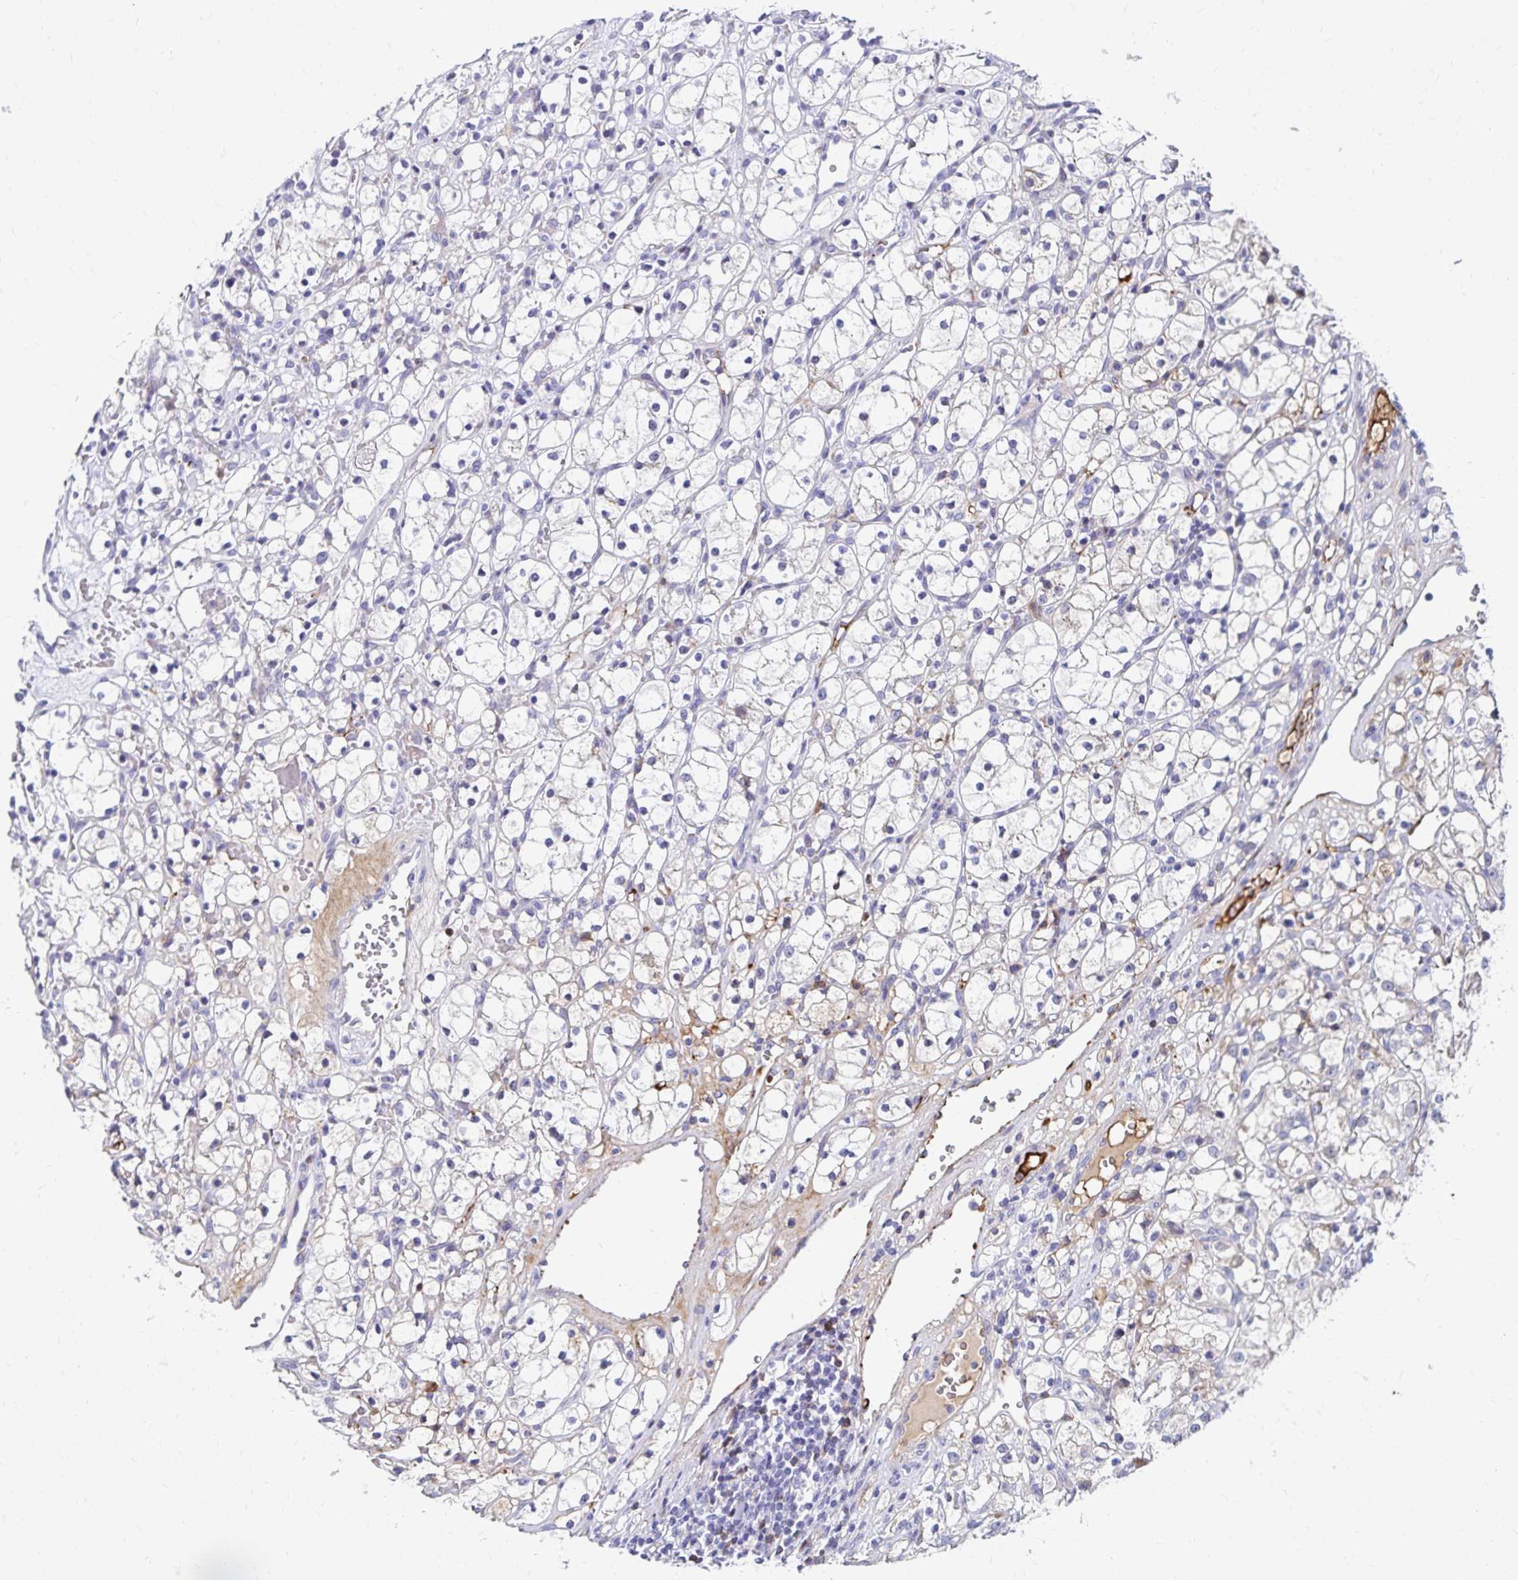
{"staining": {"intensity": "weak", "quantity": "<25%", "location": "cytoplasmic/membranous"}, "tissue": "renal cancer", "cell_type": "Tumor cells", "image_type": "cancer", "snomed": [{"axis": "morphology", "description": "Adenocarcinoma, NOS"}, {"axis": "topography", "description": "Kidney"}], "caption": "This is a image of immunohistochemistry staining of renal cancer (adenocarcinoma), which shows no expression in tumor cells.", "gene": "NECAP1", "patient": {"sex": "female", "age": 59}}